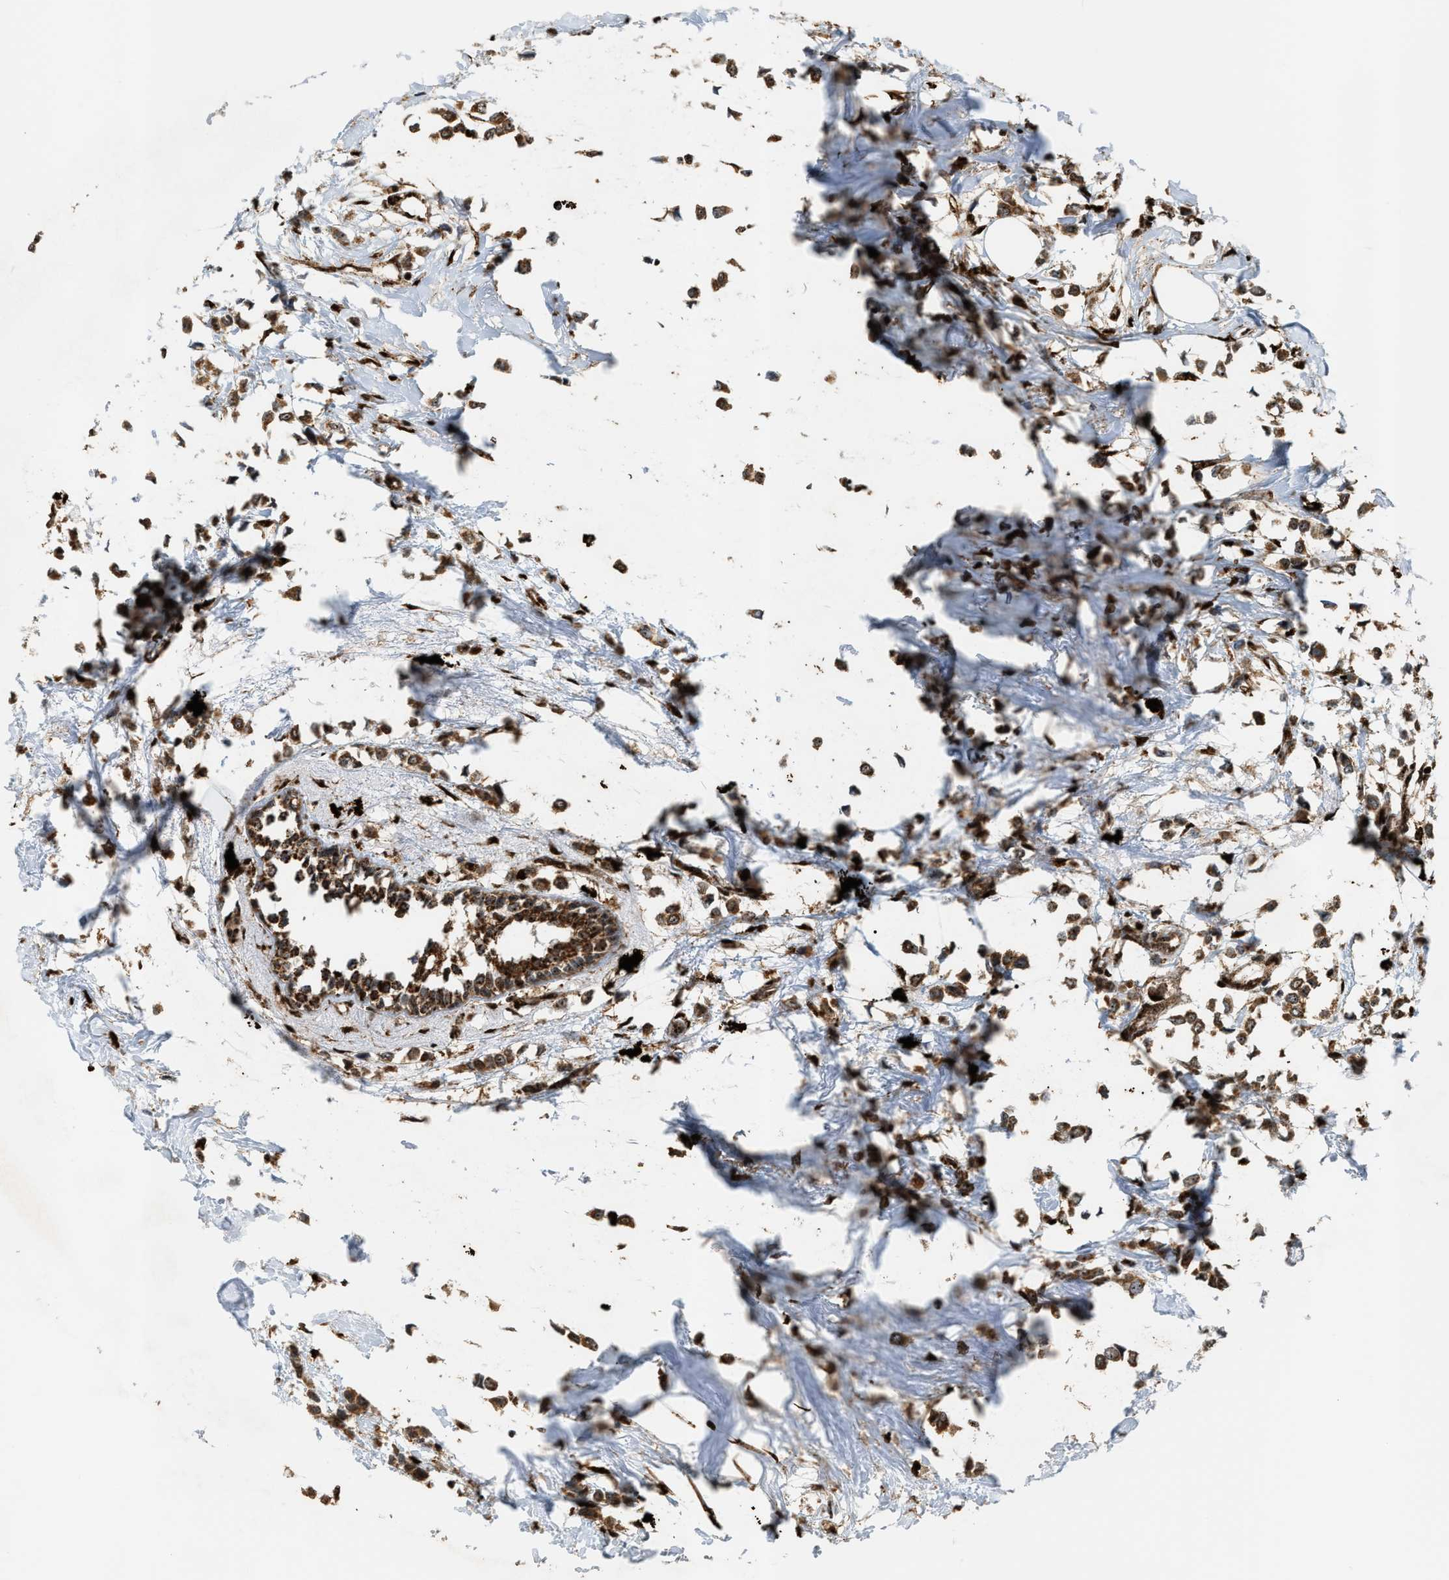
{"staining": {"intensity": "strong", "quantity": ">75%", "location": "cytoplasmic/membranous,nuclear"}, "tissue": "breast cancer", "cell_type": "Tumor cells", "image_type": "cancer", "snomed": [{"axis": "morphology", "description": "Lobular carcinoma"}, {"axis": "topography", "description": "Breast"}], "caption": "Breast cancer stained with DAB (3,3'-diaminobenzidine) IHC shows high levels of strong cytoplasmic/membranous and nuclear positivity in approximately >75% of tumor cells.", "gene": "ZNF687", "patient": {"sex": "female", "age": 51}}